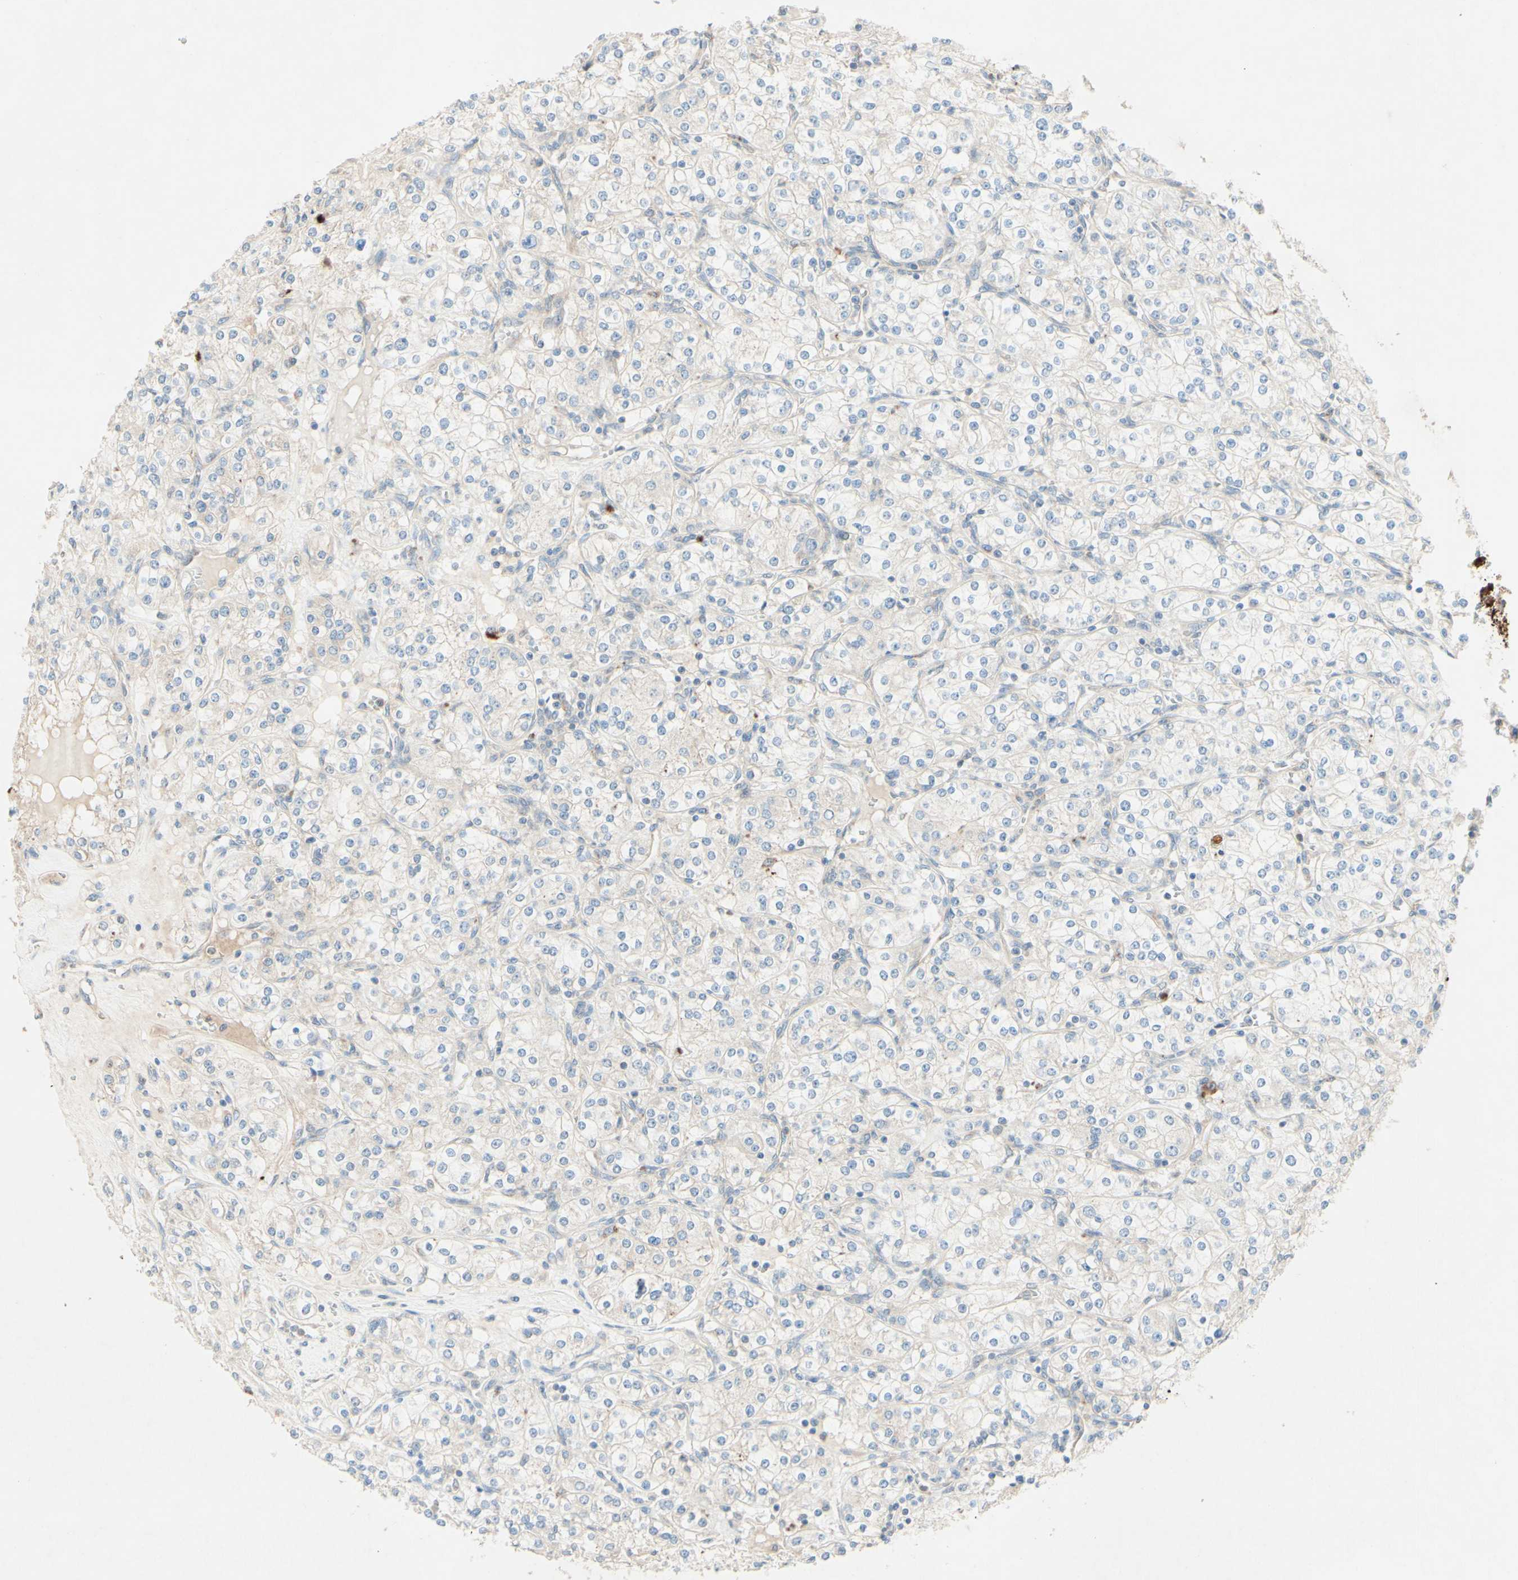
{"staining": {"intensity": "weak", "quantity": "<25%", "location": "cytoplasmic/membranous"}, "tissue": "renal cancer", "cell_type": "Tumor cells", "image_type": "cancer", "snomed": [{"axis": "morphology", "description": "Adenocarcinoma, NOS"}, {"axis": "topography", "description": "Kidney"}], "caption": "There is no significant staining in tumor cells of adenocarcinoma (renal).", "gene": "MTM1", "patient": {"sex": "male", "age": 77}}